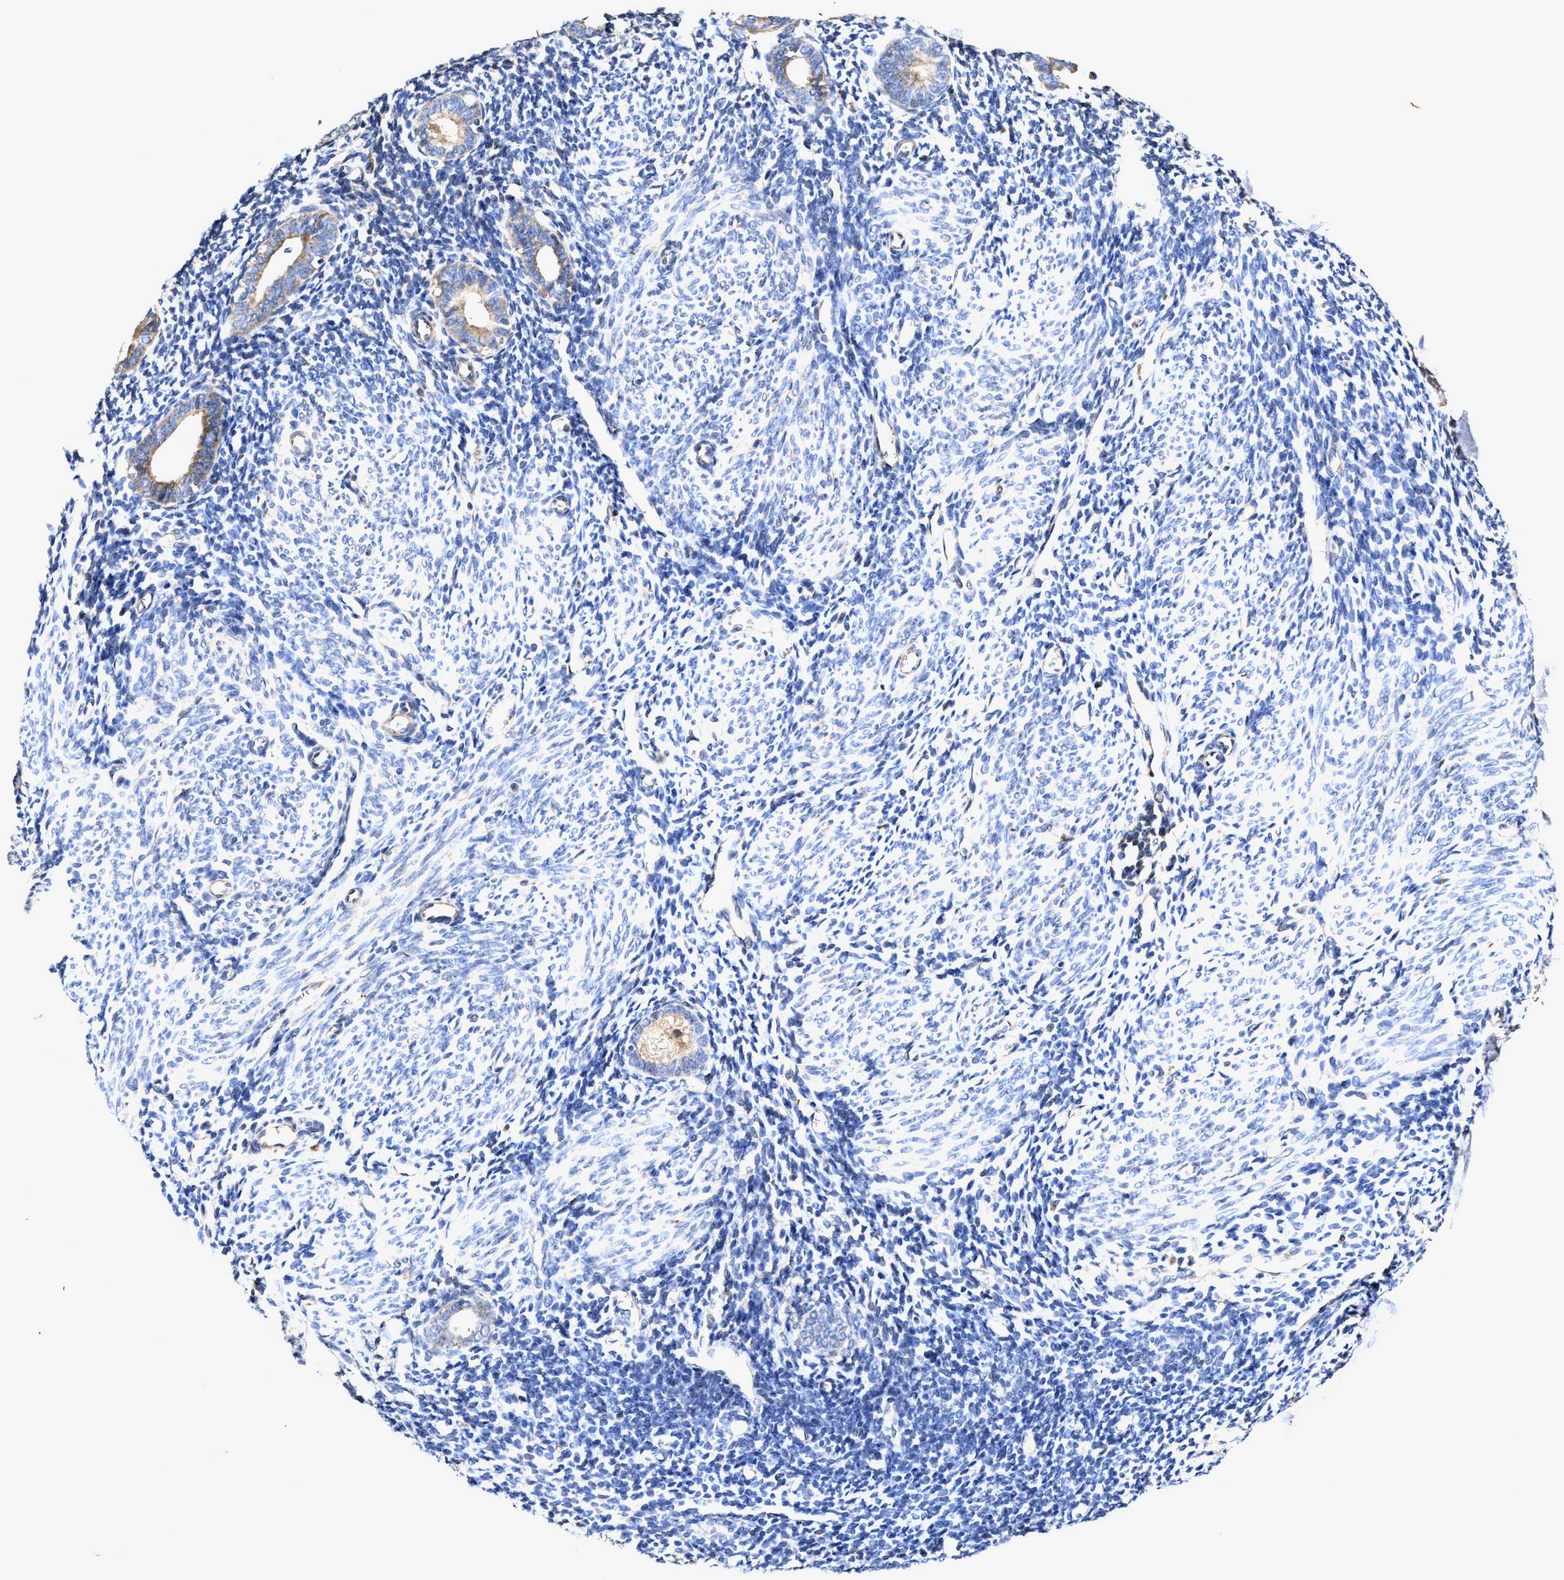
{"staining": {"intensity": "negative", "quantity": "none", "location": "none"}, "tissue": "endometrium", "cell_type": "Cells in endometrial stroma", "image_type": "normal", "snomed": [{"axis": "morphology", "description": "Normal tissue, NOS"}, {"axis": "morphology", "description": "Adenocarcinoma, NOS"}, {"axis": "topography", "description": "Endometrium"}], "caption": "High power microscopy image of an immunohistochemistry micrograph of benign endometrium, revealing no significant positivity in cells in endometrial stroma.", "gene": "EFNA4", "patient": {"sex": "female", "age": 57}}